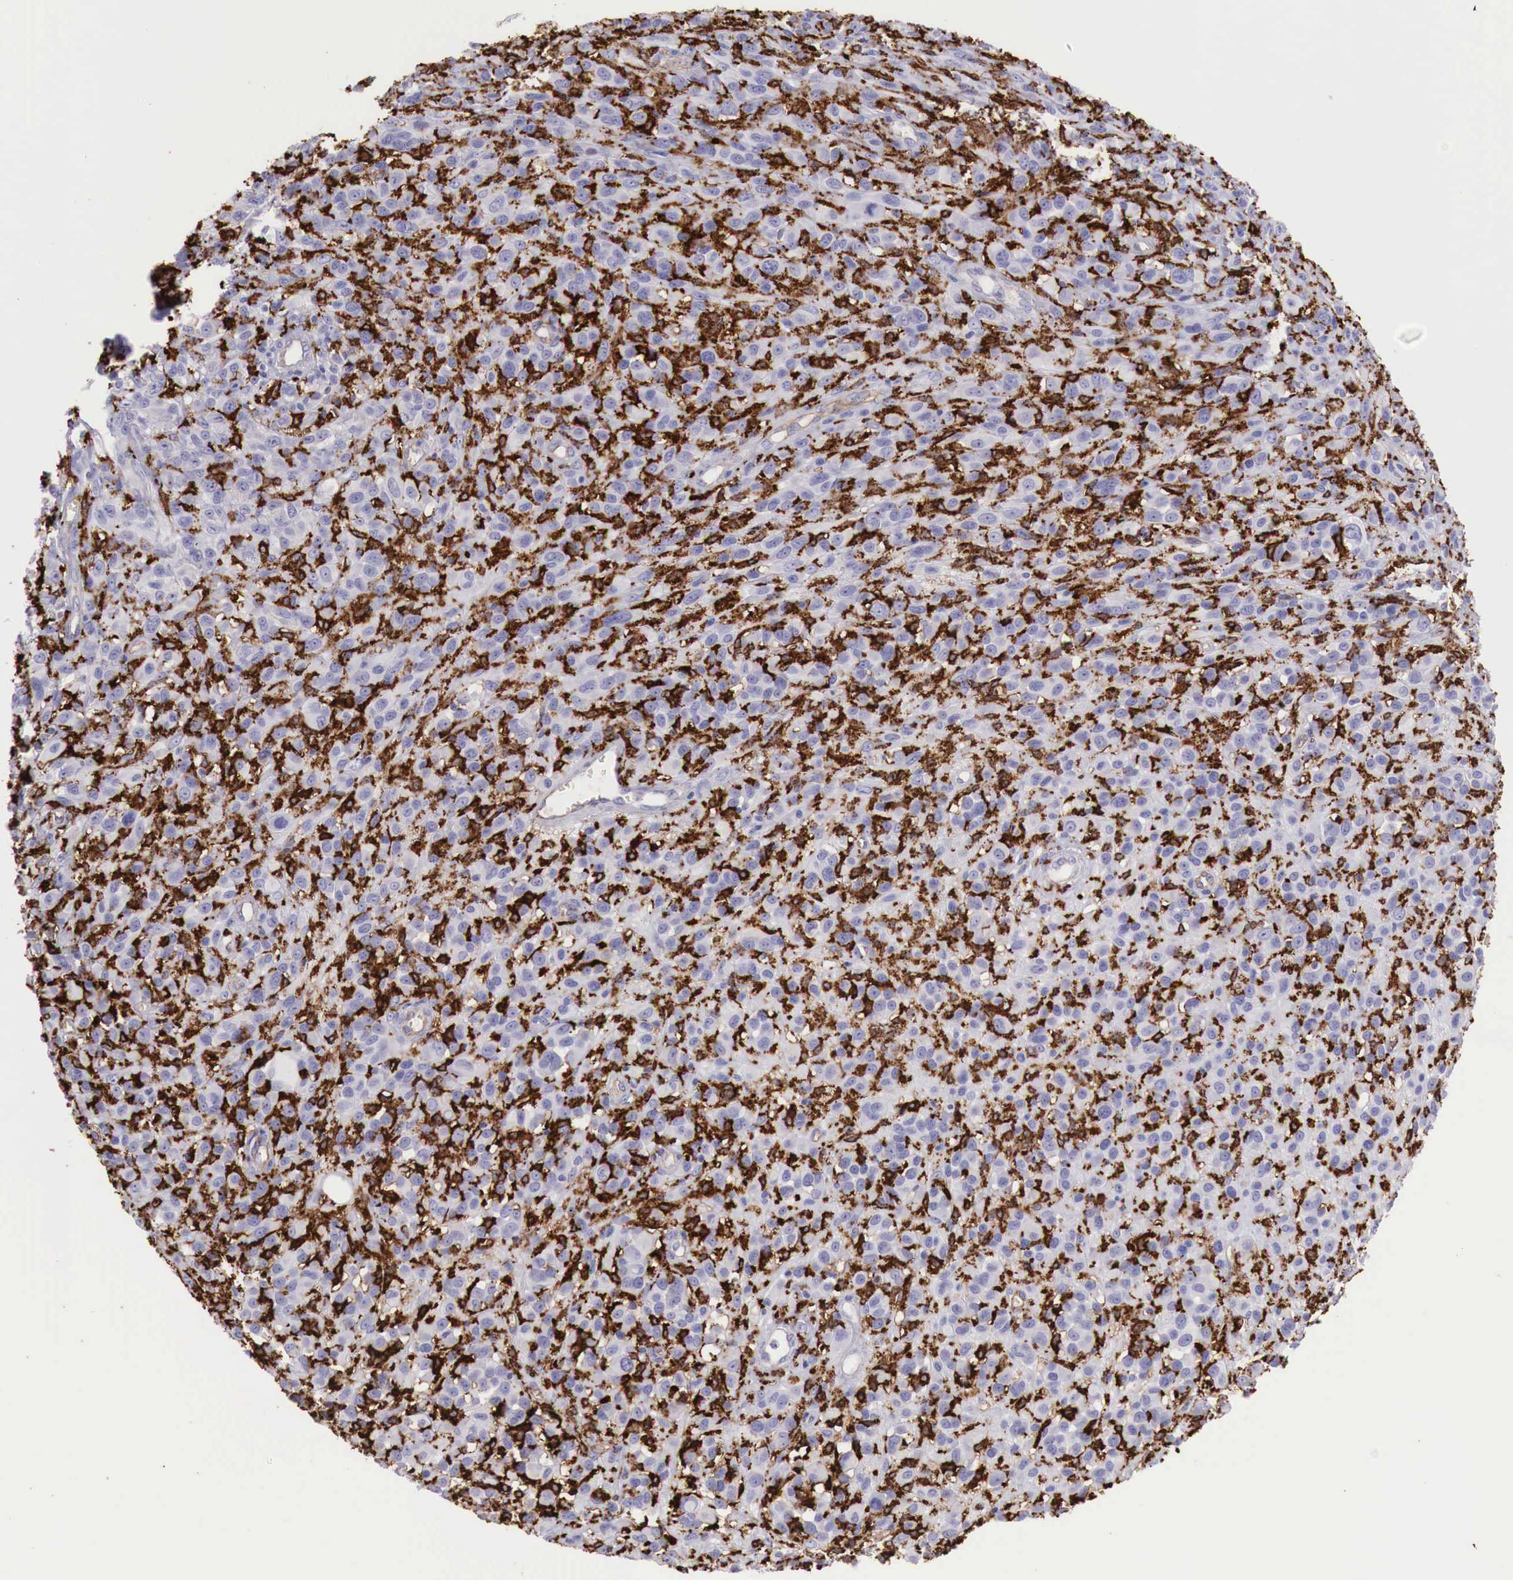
{"staining": {"intensity": "negative", "quantity": "none", "location": "none"}, "tissue": "melanoma", "cell_type": "Tumor cells", "image_type": "cancer", "snomed": [{"axis": "morphology", "description": "Malignant melanoma, NOS"}, {"axis": "topography", "description": "Skin"}], "caption": "Melanoma was stained to show a protein in brown. There is no significant positivity in tumor cells. (Stains: DAB (3,3'-diaminobenzidine) immunohistochemistry (IHC) with hematoxylin counter stain, Microscopy: brightfield microscopy at high magnification).", "gene": "MSR1", "patient": {"sex": "male", "age": 51}}